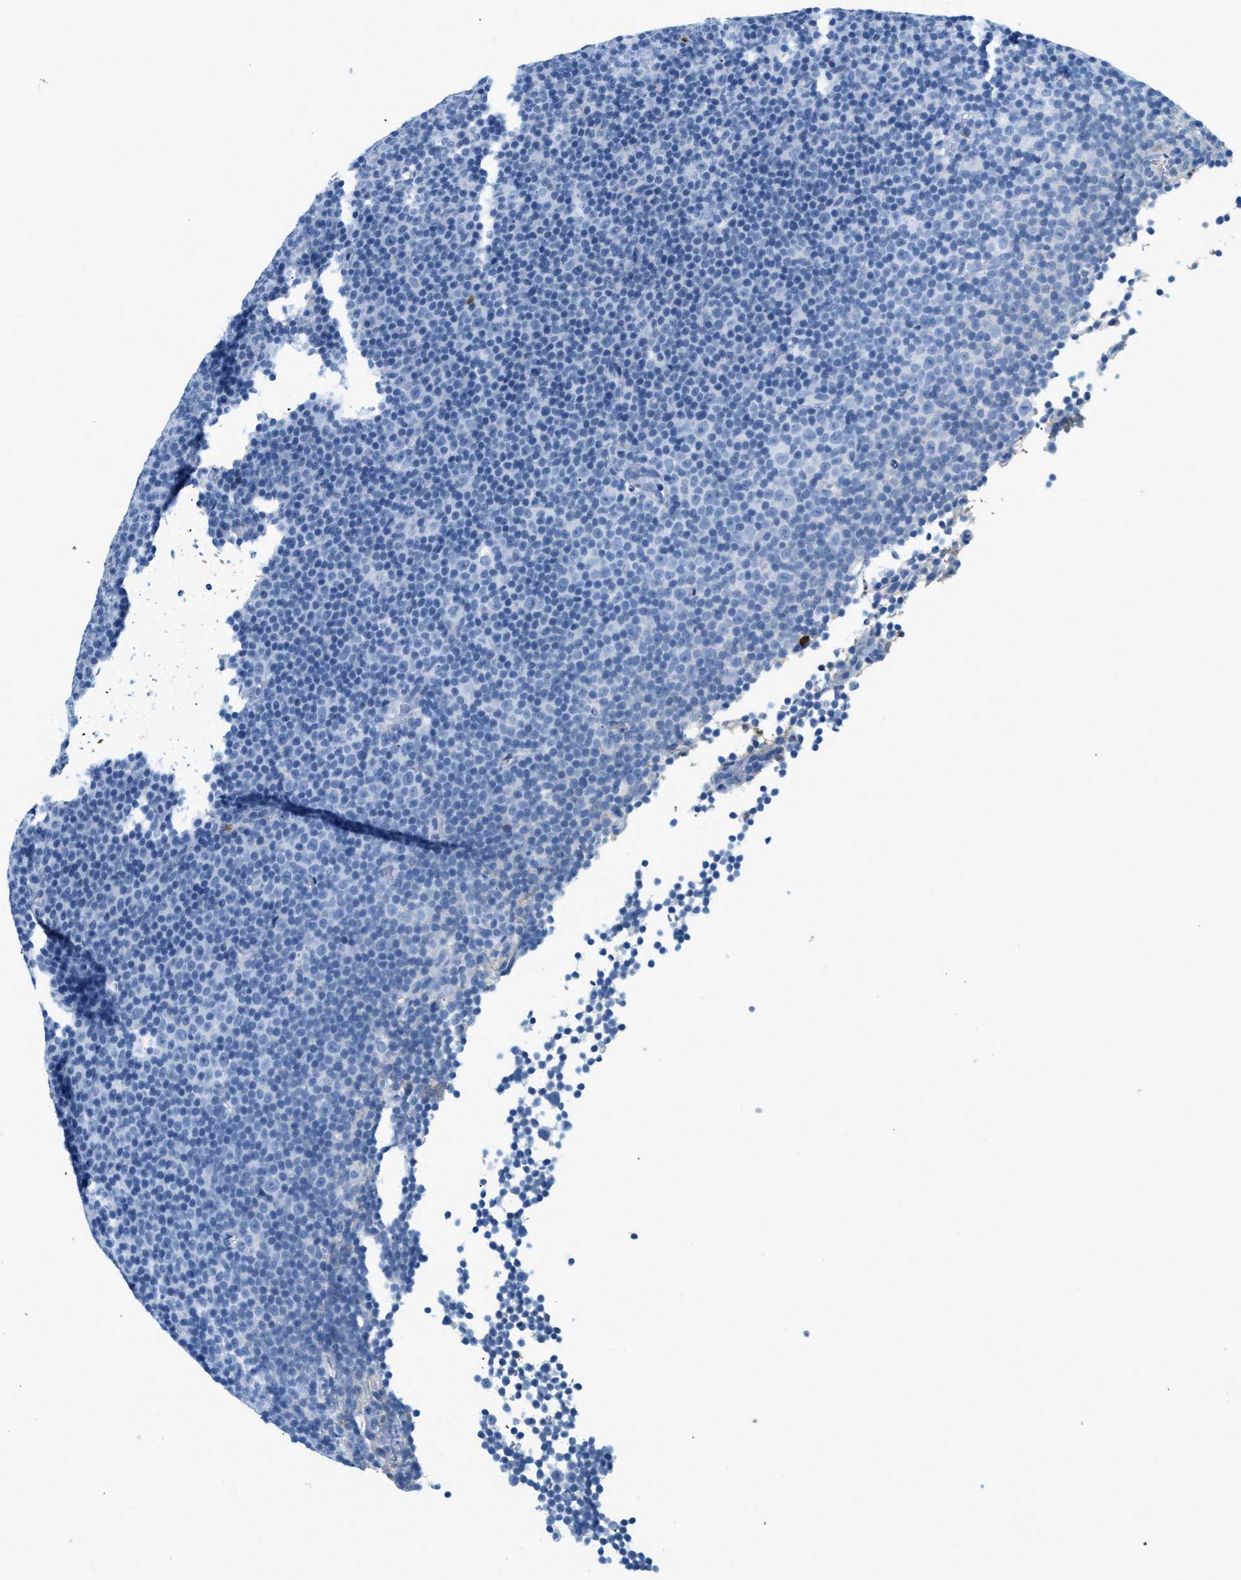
{"staining": {"intensity": "negative", "quantity": "none", "location": "none"}, "tissue": "lymphoma", "cell_type": "Tumor cells", "image_type": "cancer", "snomed": [{"axis": "morphology", "description": "Malignant lymphoma, non-Hodgkin's type, Low grade"}, {"axis": "topography", "description": "Lymph node"}], "caption": "DAB (3,3'-diaminobenzidine) immunohistochemical staining of human lymphoma shows no significant positivity in tumor cells. (Stains: DAB (3,3'-diaminobenzidine) IHC with hematoxylin counter stain, Microscopy: brightfield microscopy at high magnification).", "gene": "LCN2", "patient": {"sex": "female", "age": 67}}